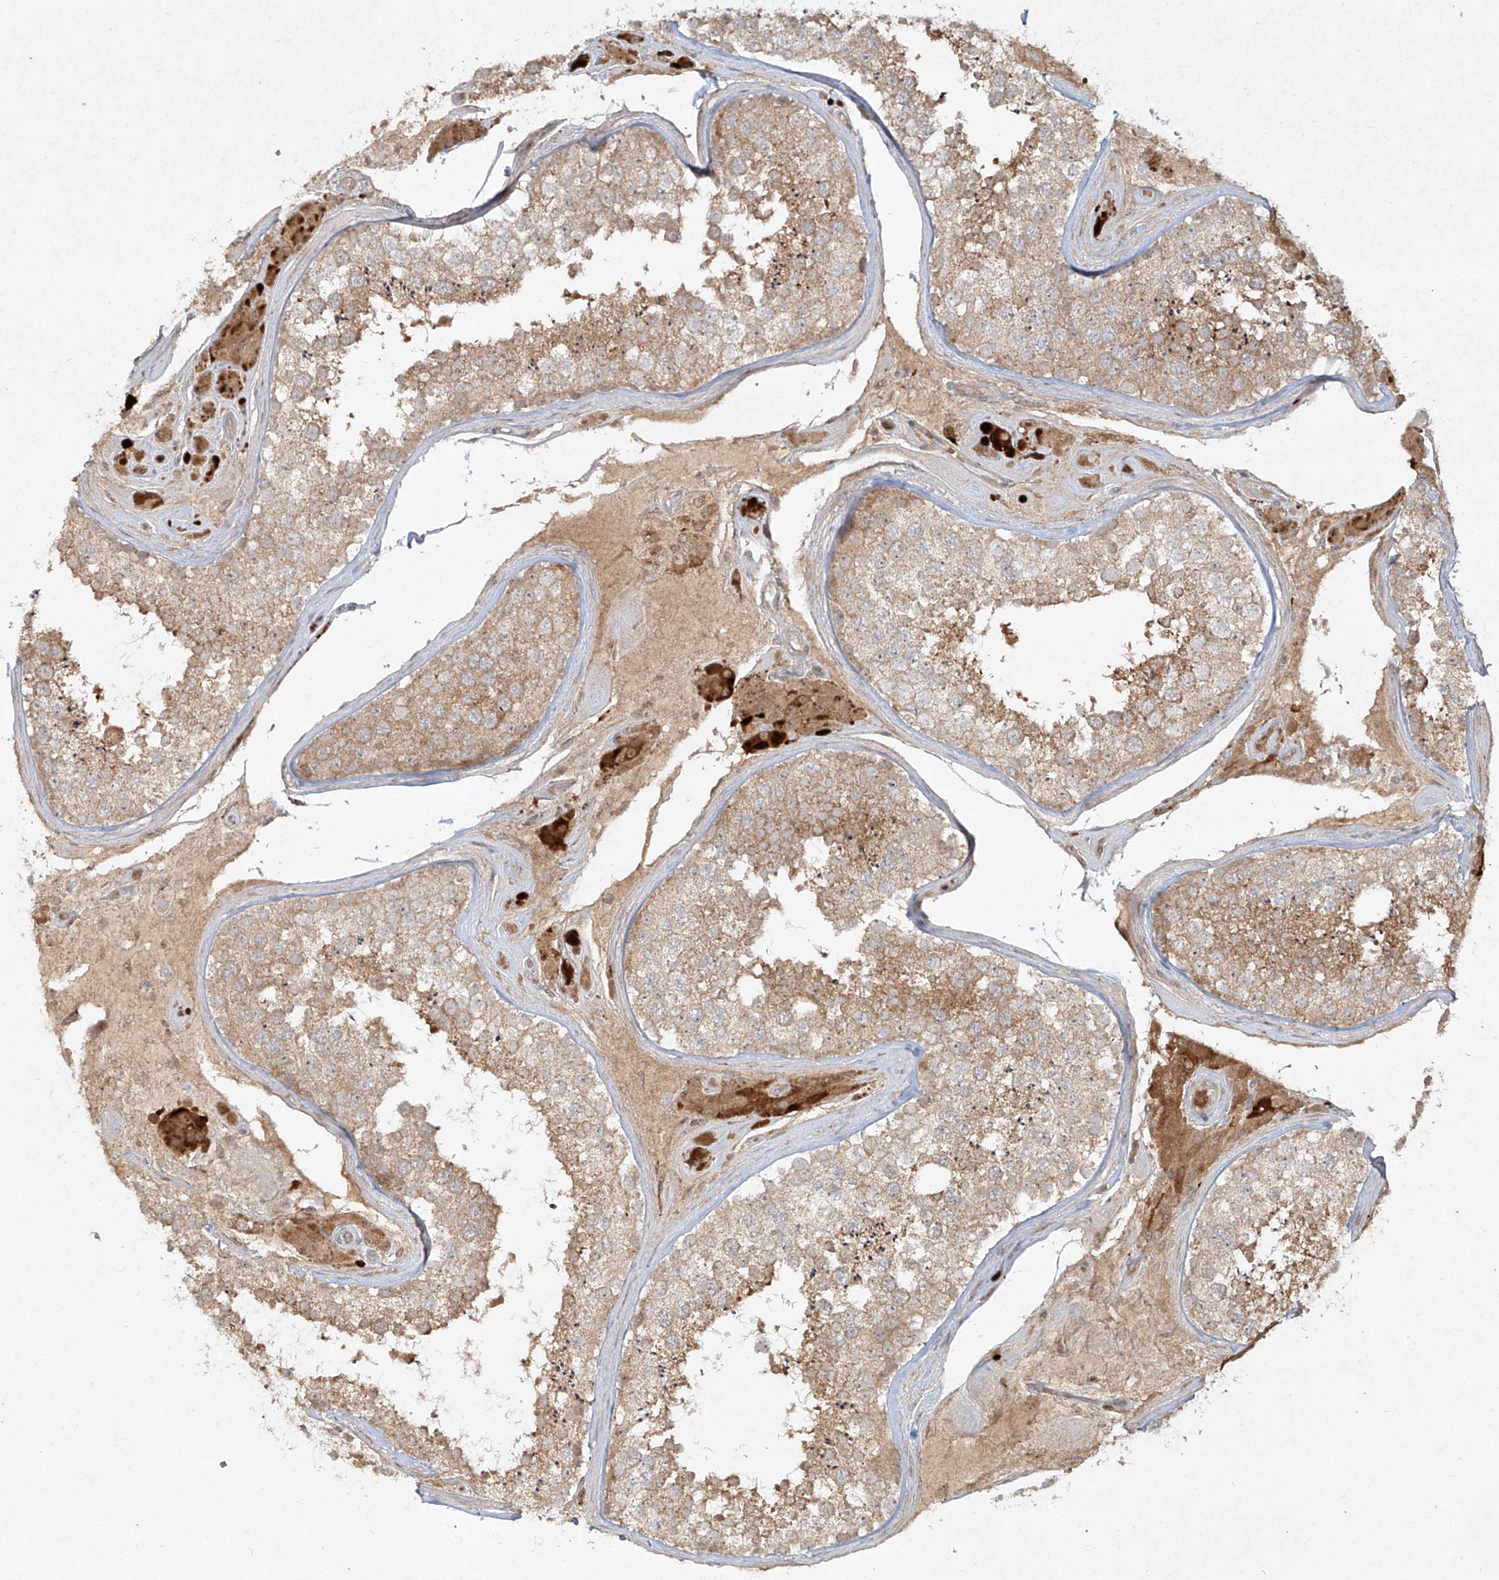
{"staining": {"intensity": "moderate", "quantity": ">75%", "location": "cytoplasmic/membranous"}, "tissue": "testis", "cell_type": "Cells in seminiferous ducts", "image_type": "normal", "snomed": [{"axis": "morphology", "description": "Normal tissue, NOS"}, {"axis": "topography", "description": "Testis"}], "caption": "Protein expression analysis of unremarkable testis shows moderate cytoplasmic/membranous expression in approximately >75% of cells in seminiferous ducts. (DAB (3,3'-diaminobenzidine) IHC with brightfield microscopy, high magnification).", "gene": "CYYR1", "patient": {"sex": "male", "age": 46}}